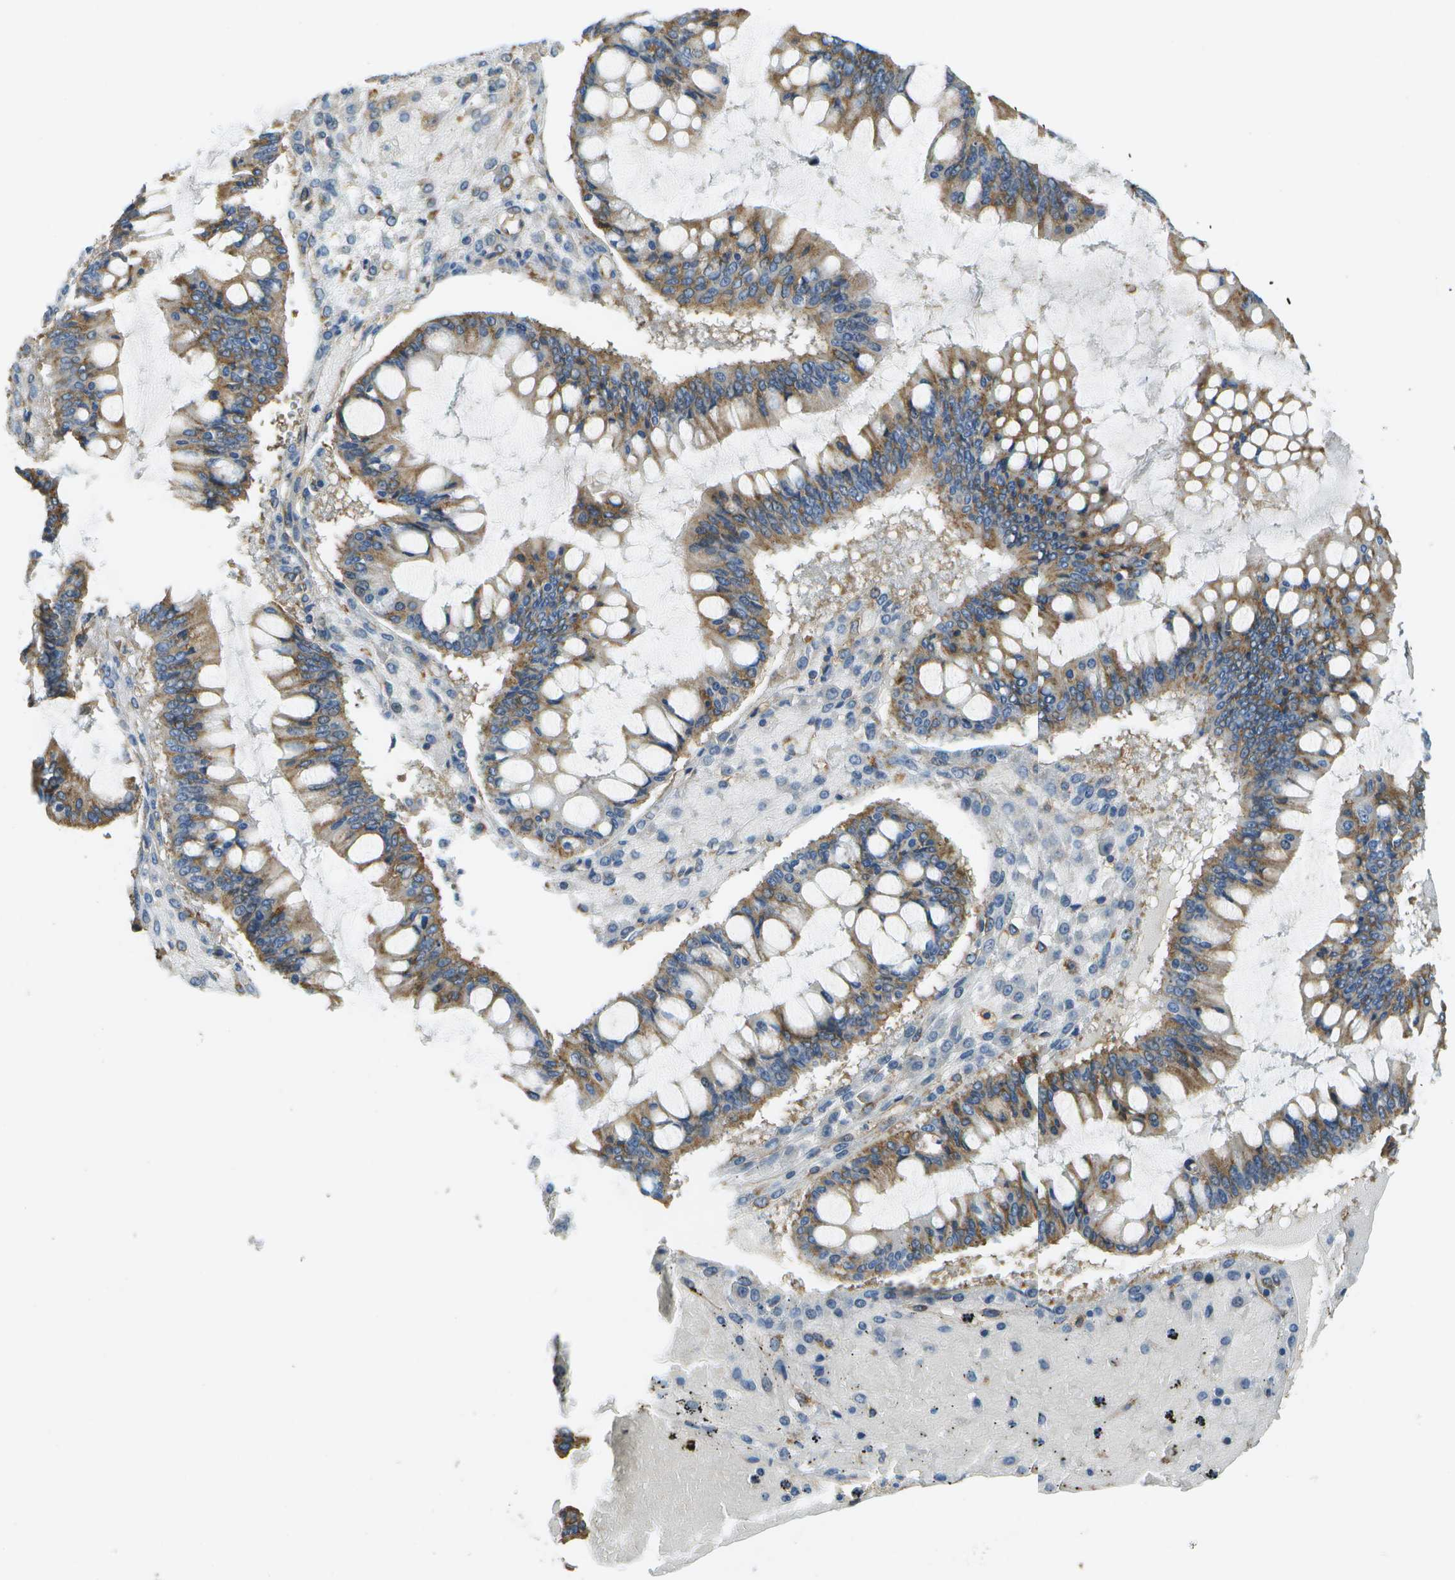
{"staining": {"intensity": "moderate", "quantity": ">75%", "location": "cytoplasmic/membranous"}, "tissue": "ovarian cancer", "cell_type": "Tumor cells", "image_type": "cancer", "snomed": [{"axis": "morphology", "description": "Cystadenocarcinoma, mucinous, NOS"}, {"axis": "topography", "description": "Ovary"}], "caption": "Approximately >75% of tumor cells in human ovarian cancer show moderate cytoplasmic/membranous protein expression as visualized by brown immunohistochemical staining.", "gene": "CLTC", "patient": {"sex": "female", "age": 73}}